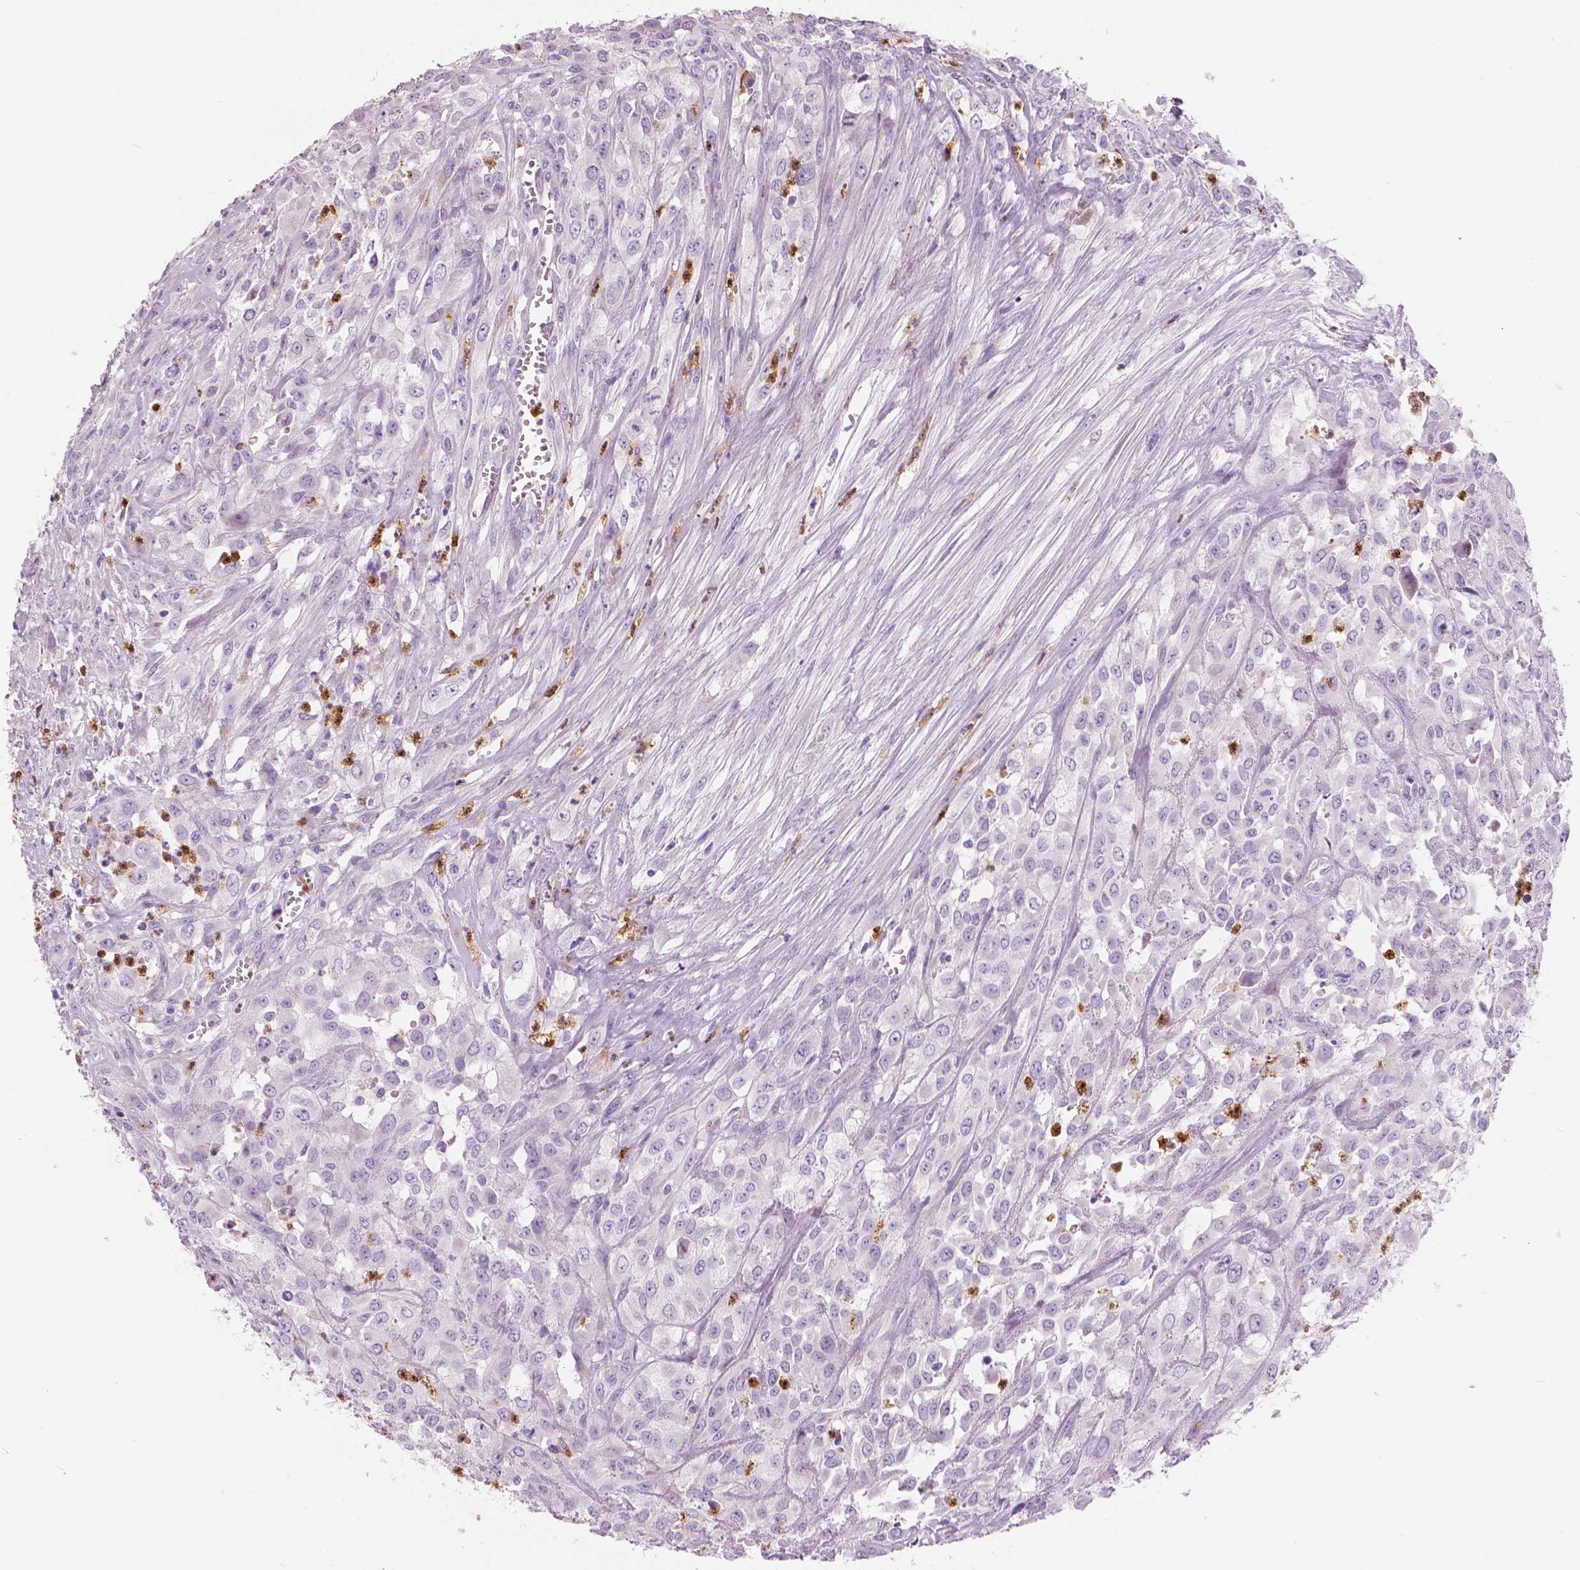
{"staining": {"intensity": "negative", "quantity": "none", "location": "none"}, "tissue": "urothelial cancer", "cell_type": "Tumor cells", "image_type": "cancer", "snomed": [{"axis": "morphology", "description": "Urothelial carcinoma, High grade"}, {"axis": "topography", "description": "Urinary bladder"}], "caption": "A photomicrograph of human urothelial cancer is negative for staining in tumor cells.", "gene": "CXCR2", "patient": {"sex": "male", "age": 67}}